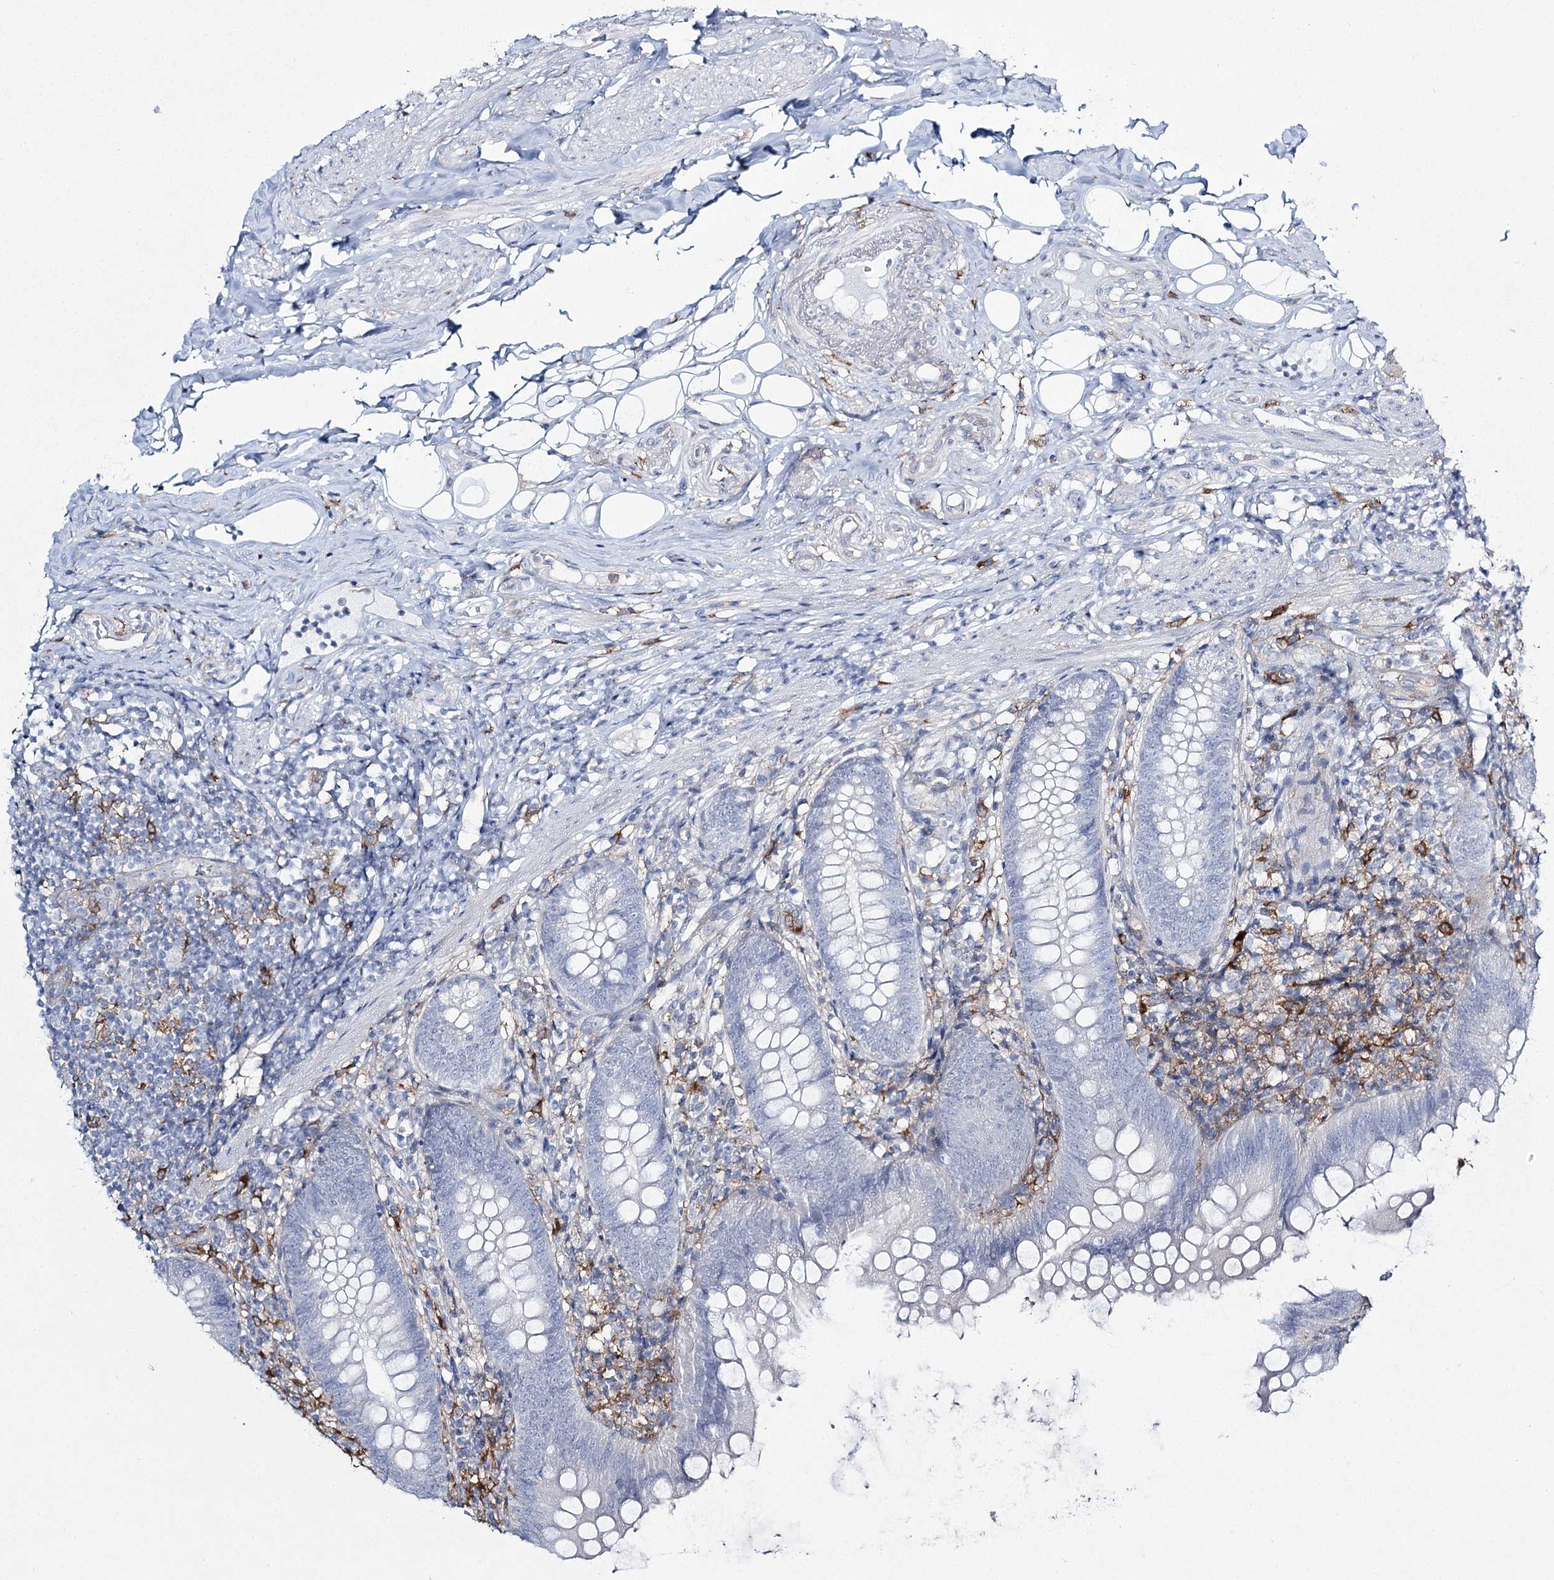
{"staining": {"intensity": "negative", "quantity": "none", "location": "none"}, "tissue": "appendix", "cell_type": "Glandular cells", "image_type": "normal", "snomed": [{"axis": "morphology", "description": "Normal tissue, NOS"}, {"axis": "topography", "description": "Appendix"}], "caption": "Appendix was stained to show a protein in brown. There is no significant staining in glandular cells. (DAB (3,3'-diaminobenzidine) immunohistochemistry (IHC) with hematoxylin counter stain).", "gene": "CCDC88A", "patient": {"sex": "female", "age": 62}}